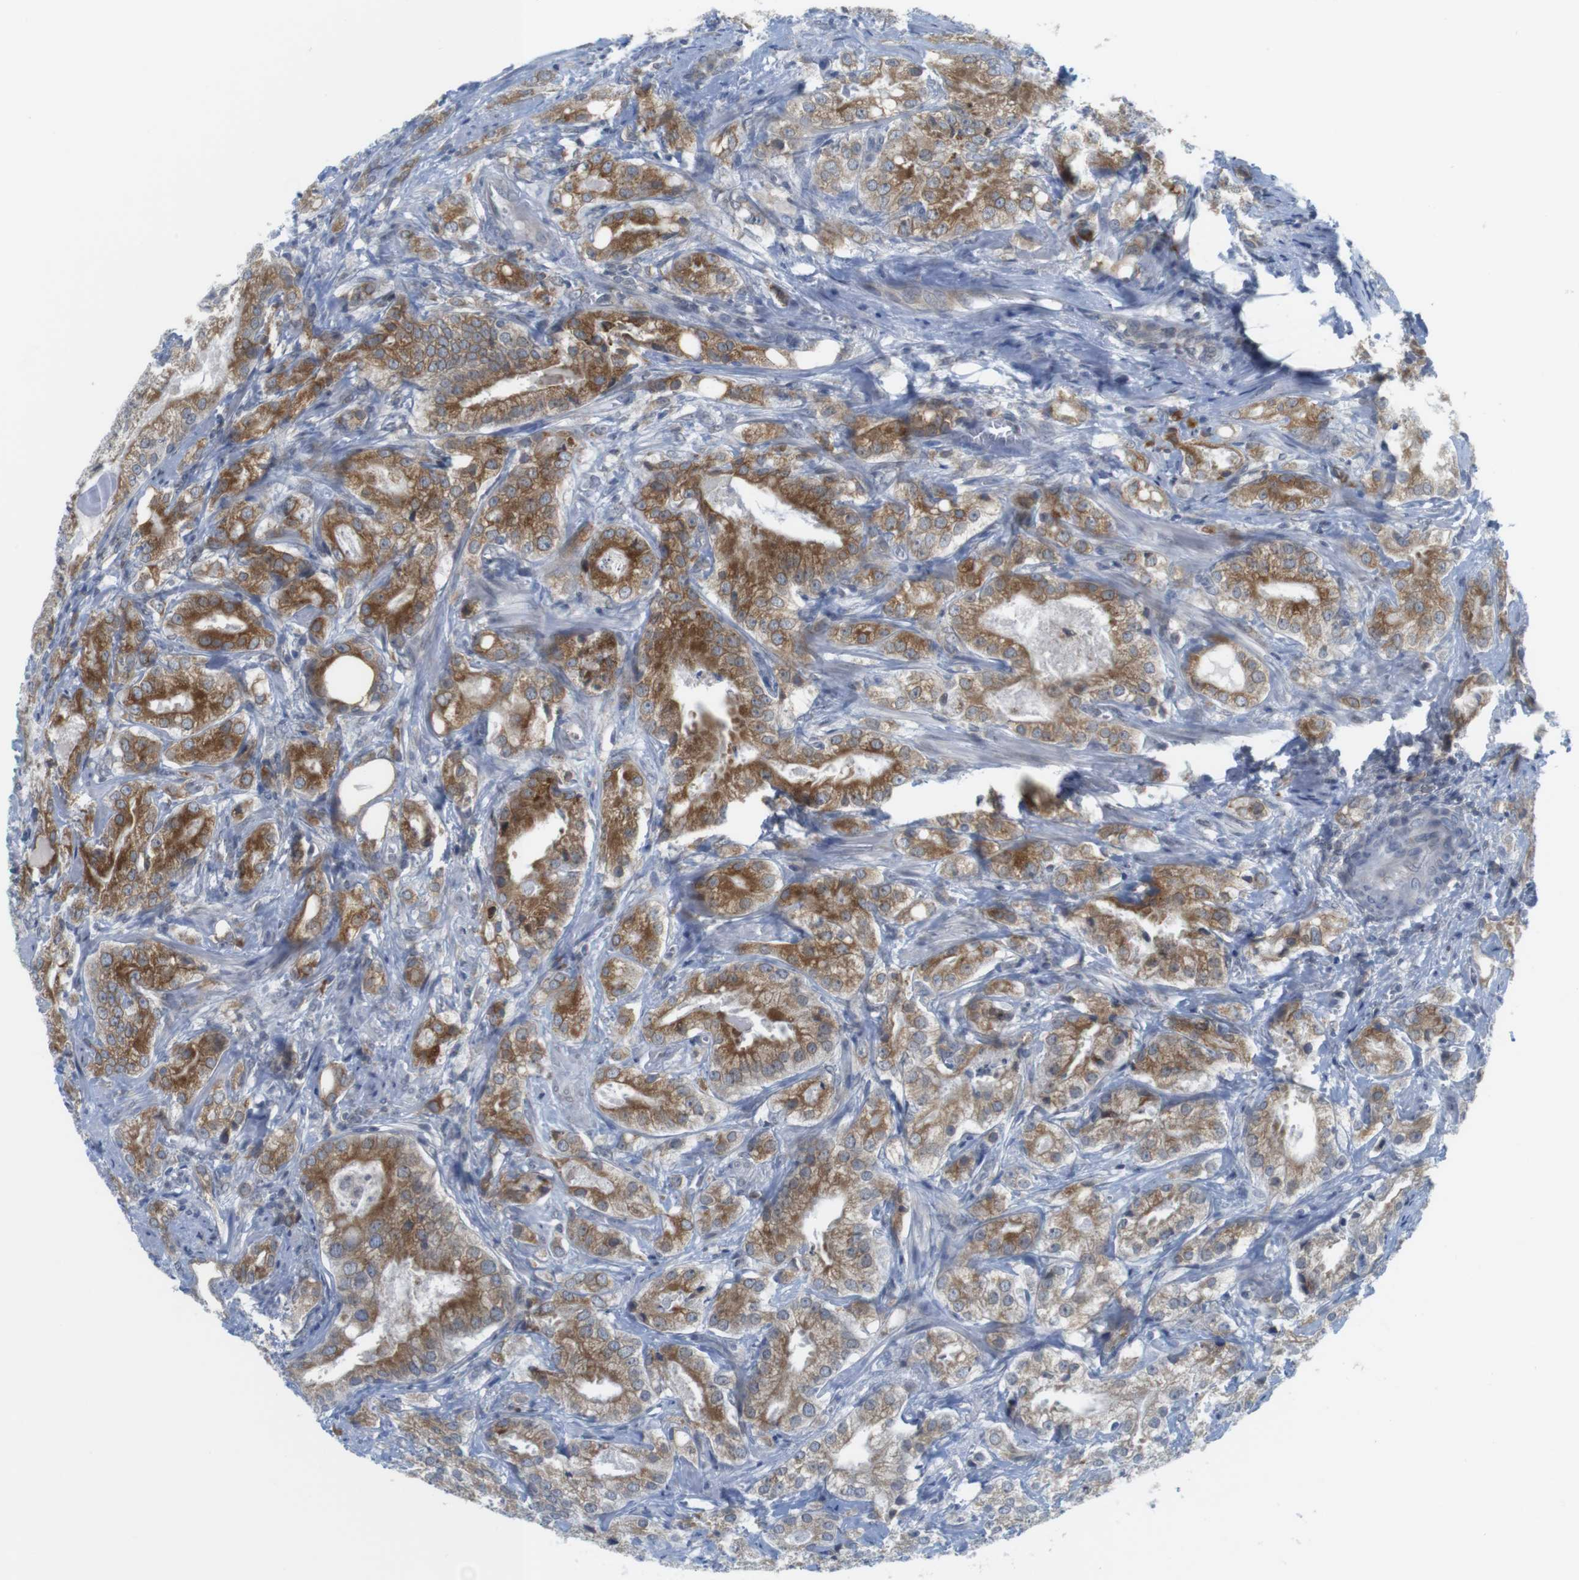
{"staining": {"intensity": "moderate", "quantity": ">75%", "location": "cytoplasmic/membranous"}, "tissue": "prostate cancer", "cell_type": "Tumor cells", "image_type": "cancer", "snomed": [{"axis": "morphology", "description": "Adenocarcinoma, High grade"}, {"axis": "topography", "description": "Prostate"}], "caption": "There is medium levels of moderate cytoplasmic/membranous positivity in tumor cells of adenocarcinoma (high-grade) (prostate), as demonstrated by immunohistochemical staining (brown color).", "gene": "ERGIC3", "patient": {"sex": "male", "age": 64}}